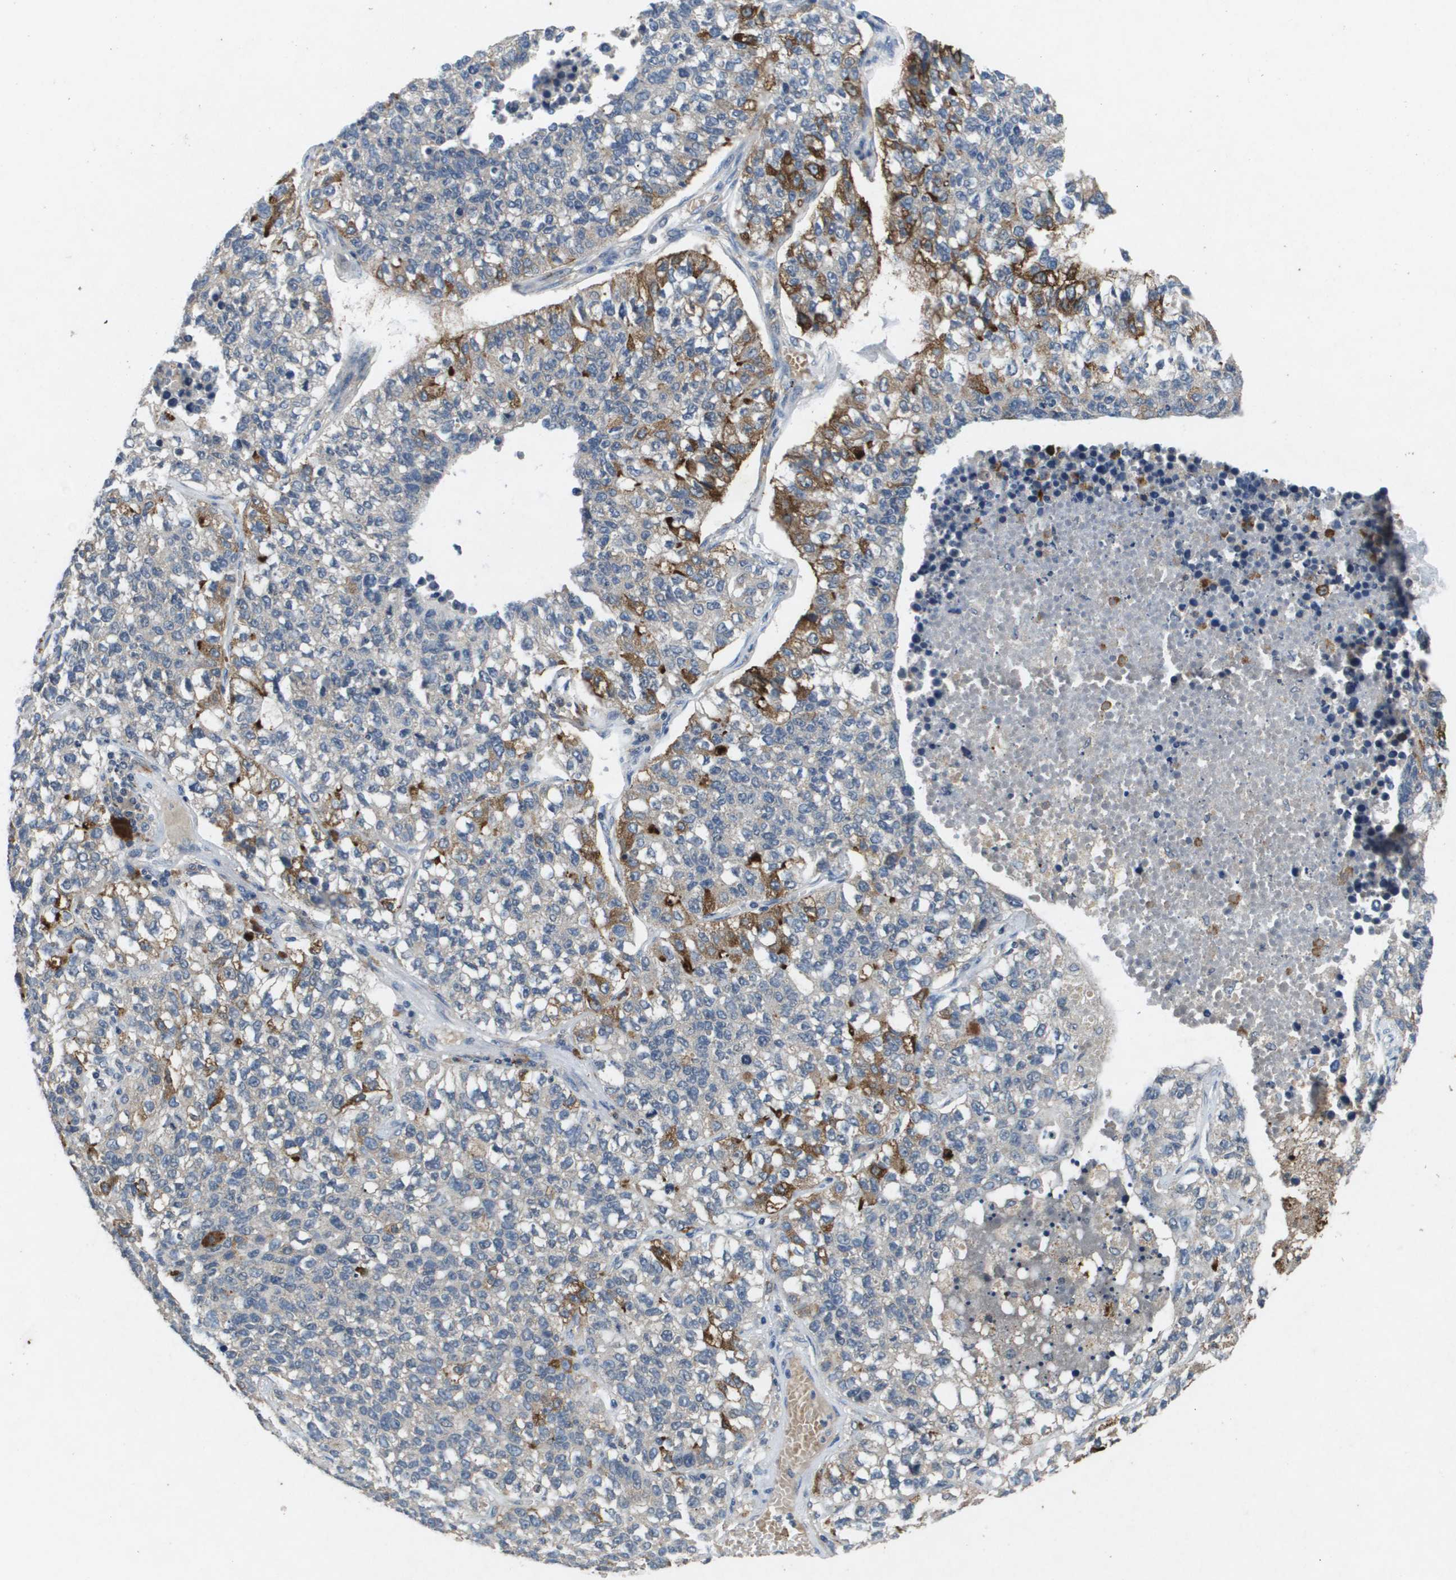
{"staining": {"intensity": "moderate", "quantity": "<25%", "location": "cytoplasmic/membranous"}, "tissue": "lung cancer", "cell_type": "Tumor cells", "image_type": "cancer", "snomed": [{"axis": "morphology", "description": "Adenocarcinoma, NOS"}, {"axis": "topography", "description": "Lung"}], "caption": "The immunohistochemical stain shows moderate cytoplasmic/membranous staining in tumor cells of lung cancer tissue.", "gene": "PROC", "patient": {"sex": "male", "age": 49}}